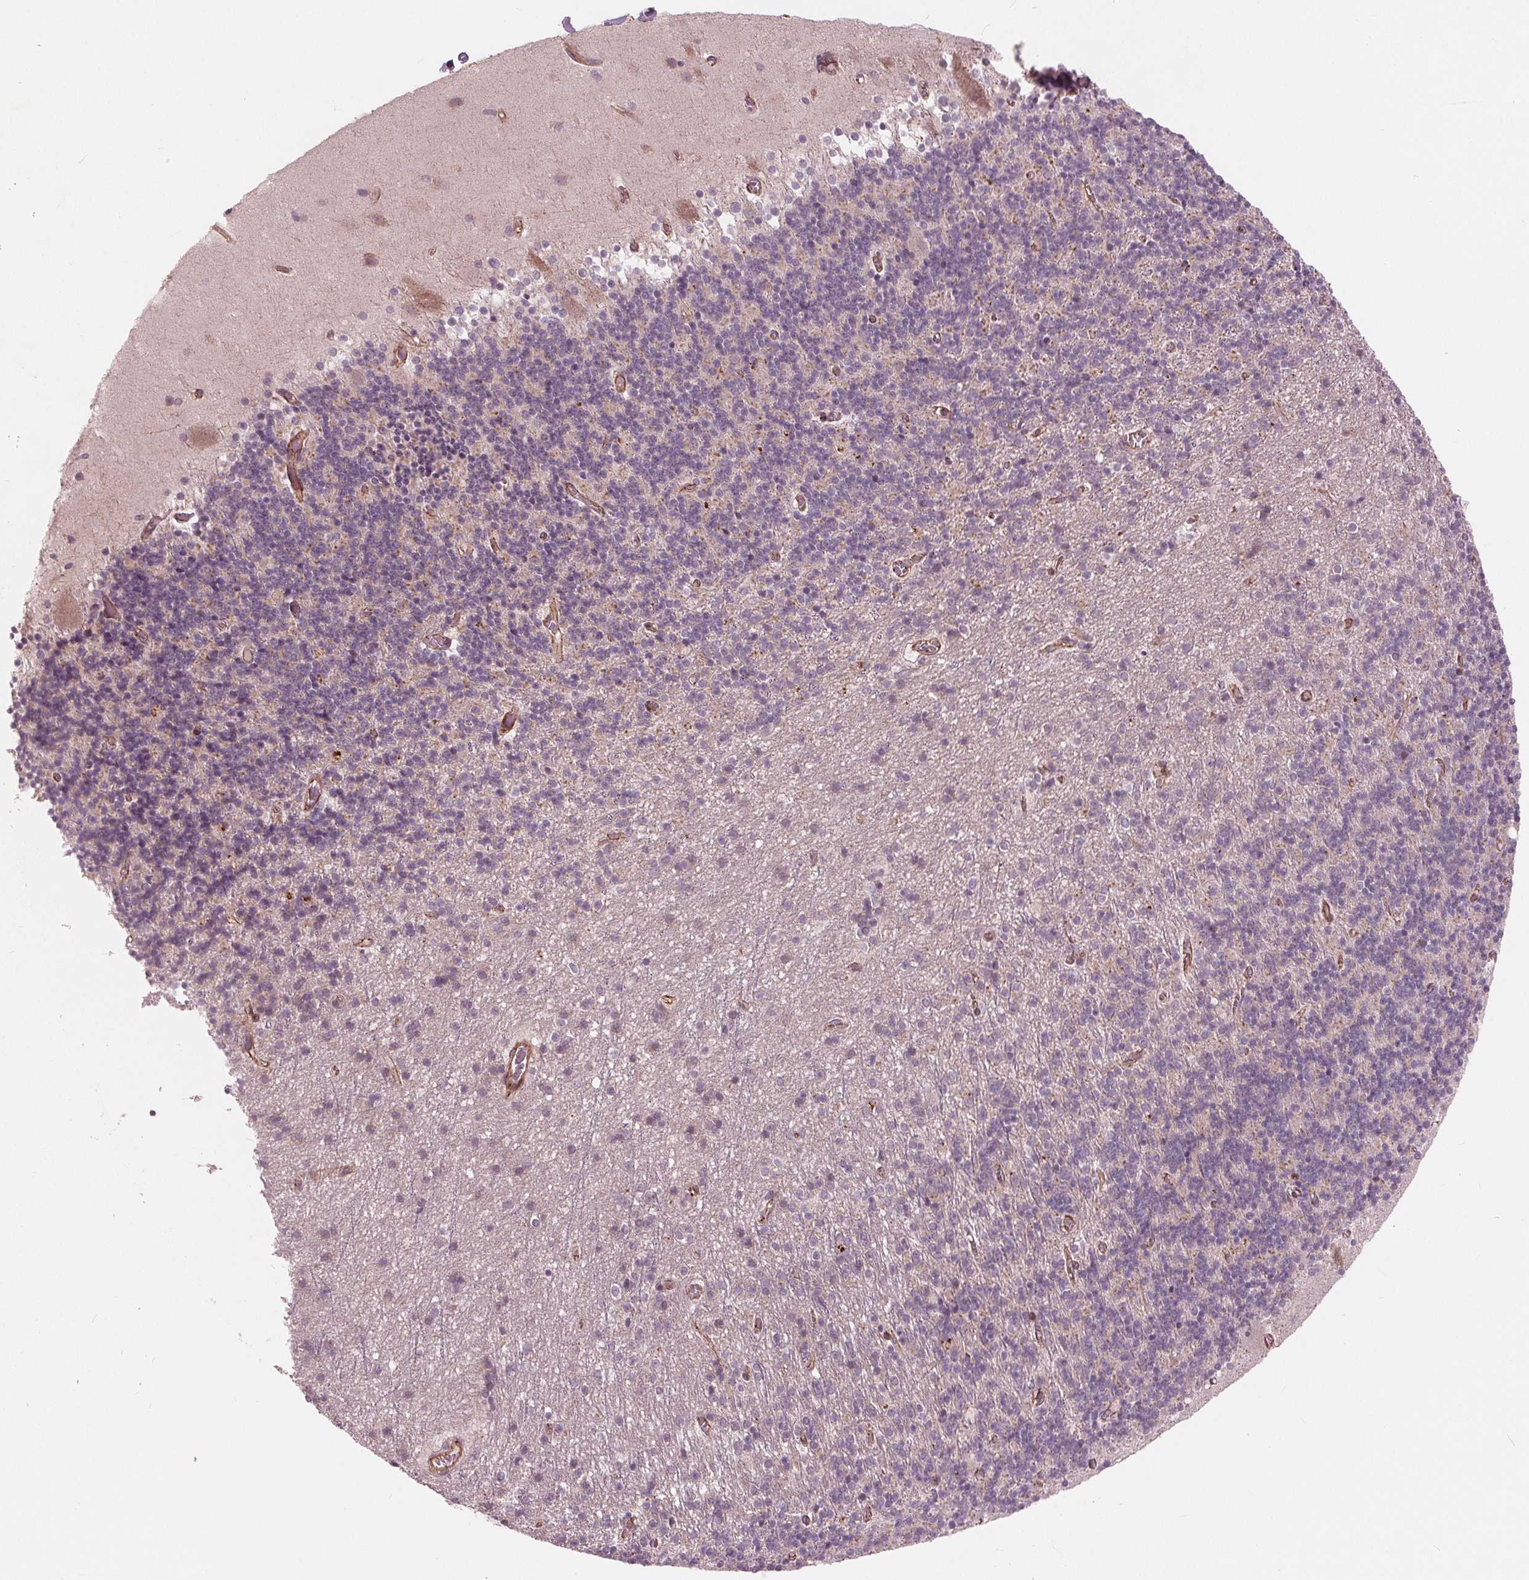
{"staining": {"intensity": "weak", "quantity": "25%-75%", "location": "cytoplasmic/membranous"}, "tissue": "cerebellum", "cell_type": "Cells in granular layer", "image_type": "normal", "snomed": [{"axis": "morphology", "description": "Normal tissue, NOS"}, {"axis": "topography", "description": "Cerebellum"}], "caption": "Cells in granular layer display low levels of weak cytoplasmic/membranous expression in approximately 25%-75% of cells in unremarkable cerebellum.", "gene": "TXNIP", "patient": {"sex": "male", "age": 70}}